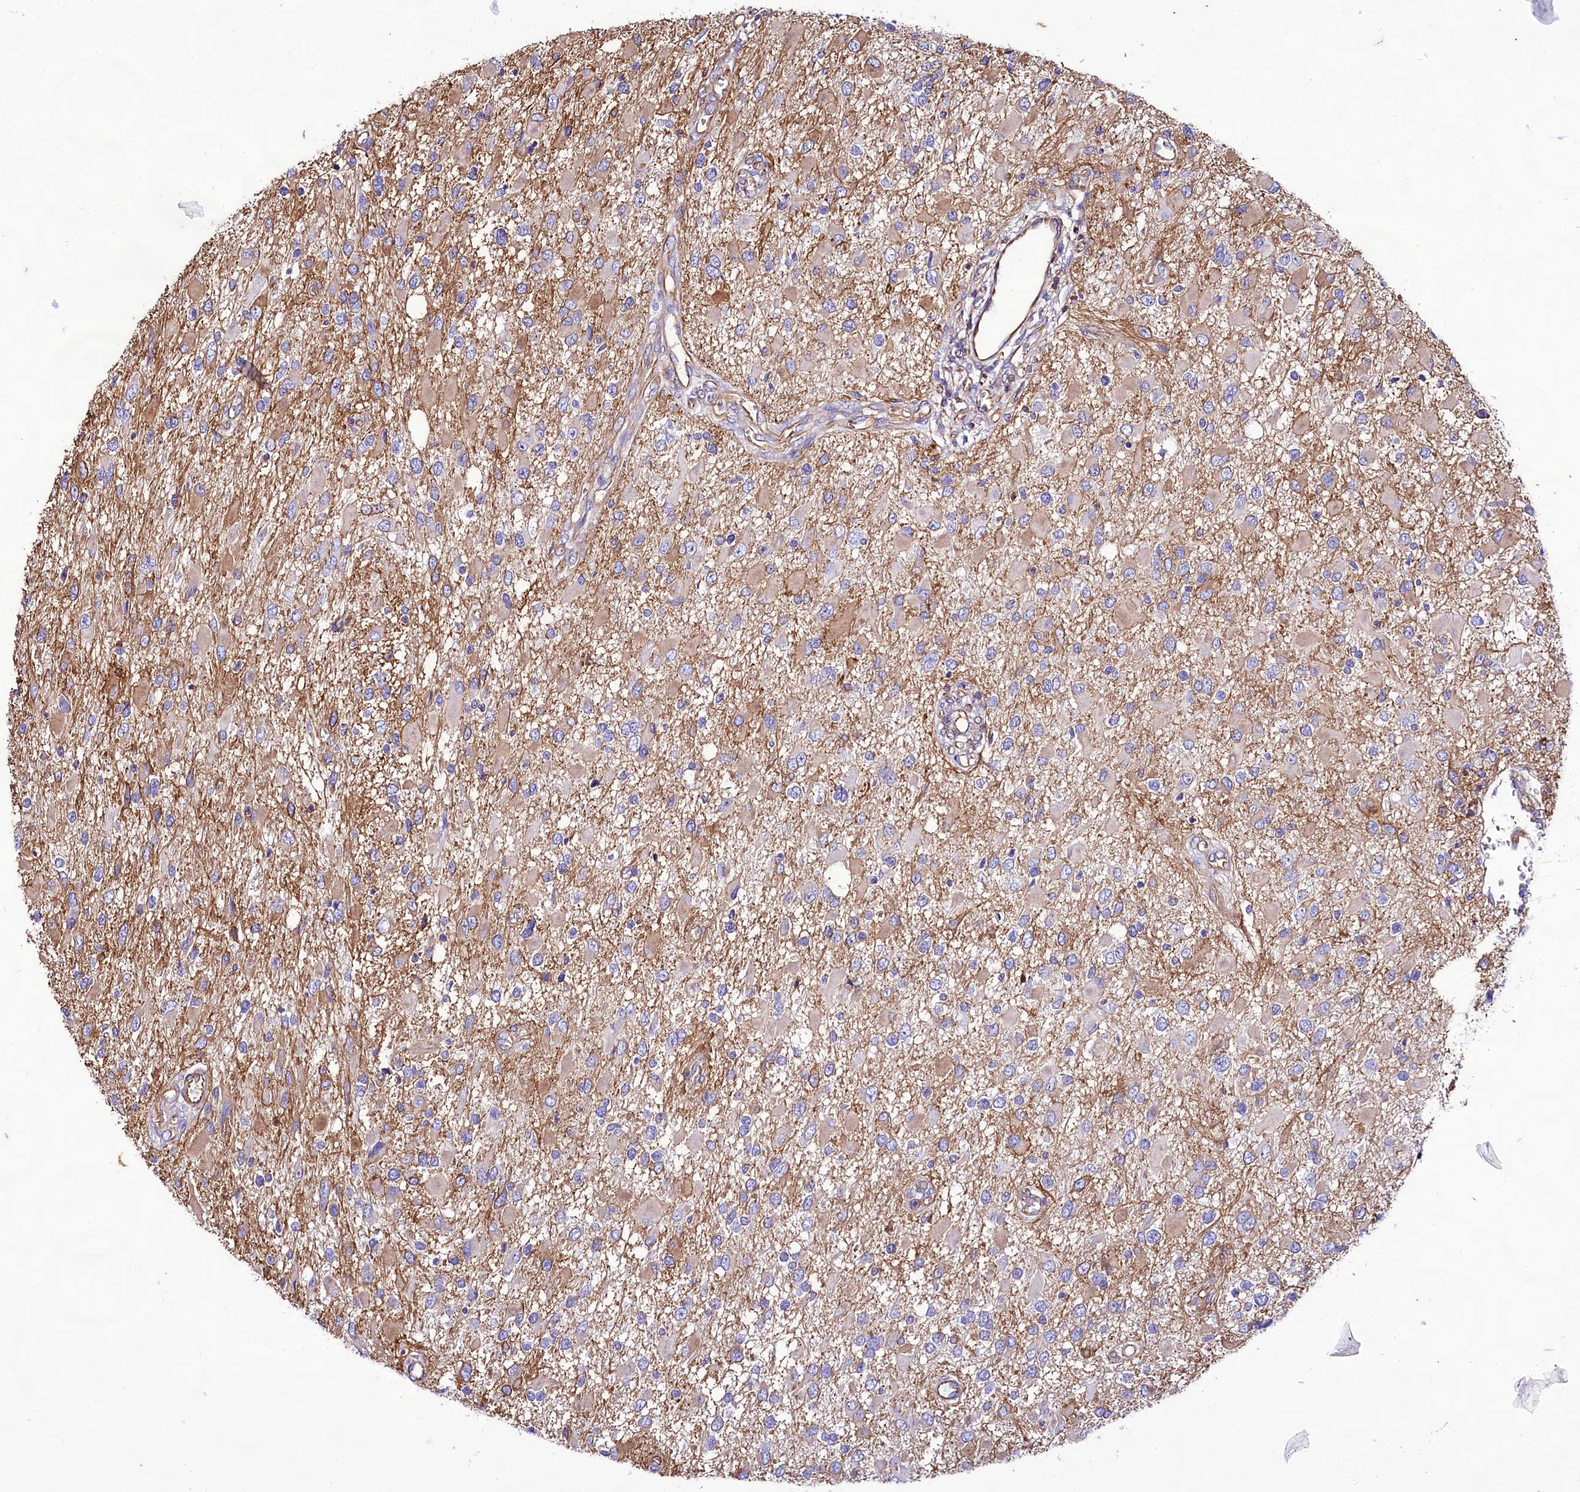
{"staining": {"intensity": "negative", "quantity": "none", "location": "none"}, "tissue": "glioma", "cell_type": "Tumor cells", "image_type": "cancer", "snomed": [{"axis": "morphology", "description": "Glioma, malignant, High grade"}, {"axis": "topography", "description": "Brain"}], "caption": "Tumor cells are negative for protein expression in human malignant high-grade glioma.", "gene": "CD99", "patient": {"sex": "male", "age": 53}}